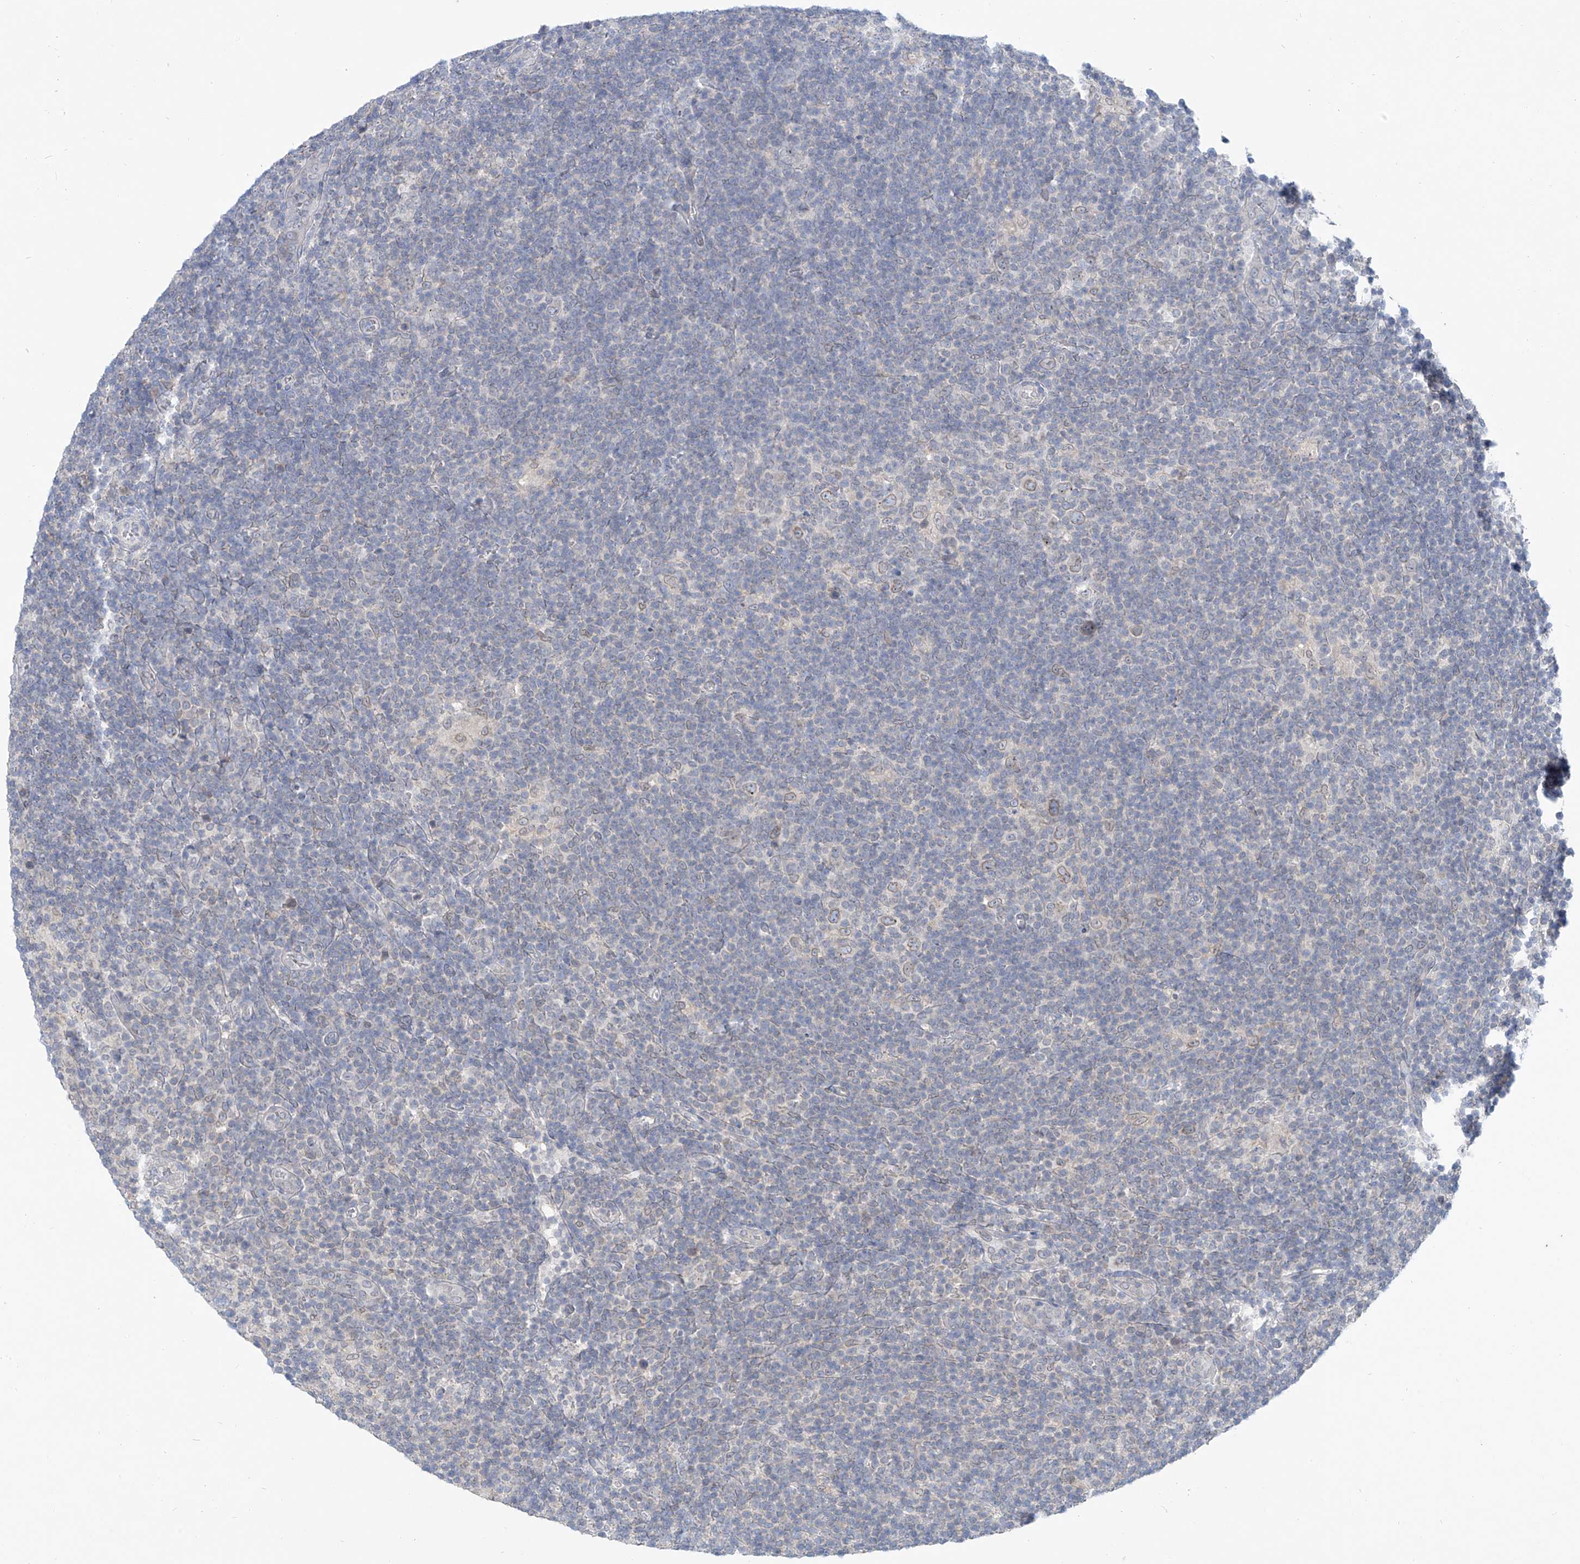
{"staining": {"intensity": "weak", "quantity": "25%-75%", "location": "cytoplasmic/membranous,nuclear"}, "tissue": "lymphoma", "cell_type": "Tumor cells", "image_type": "cancer", "snomed": [{"axis": "morphology", "description": "Hodgkin's disease, NOS"}, {"axis": "topography", "description": "Lymph node"}], "caption": "Immunohistochemistry of lymphoma reveals low levels of weak cytoplasmic/membranous and nuclear expression in about 25%-75% of tumor cells.", "gene": "KRTAP25-1", "patient": {"sex": "female", "age": 57}}